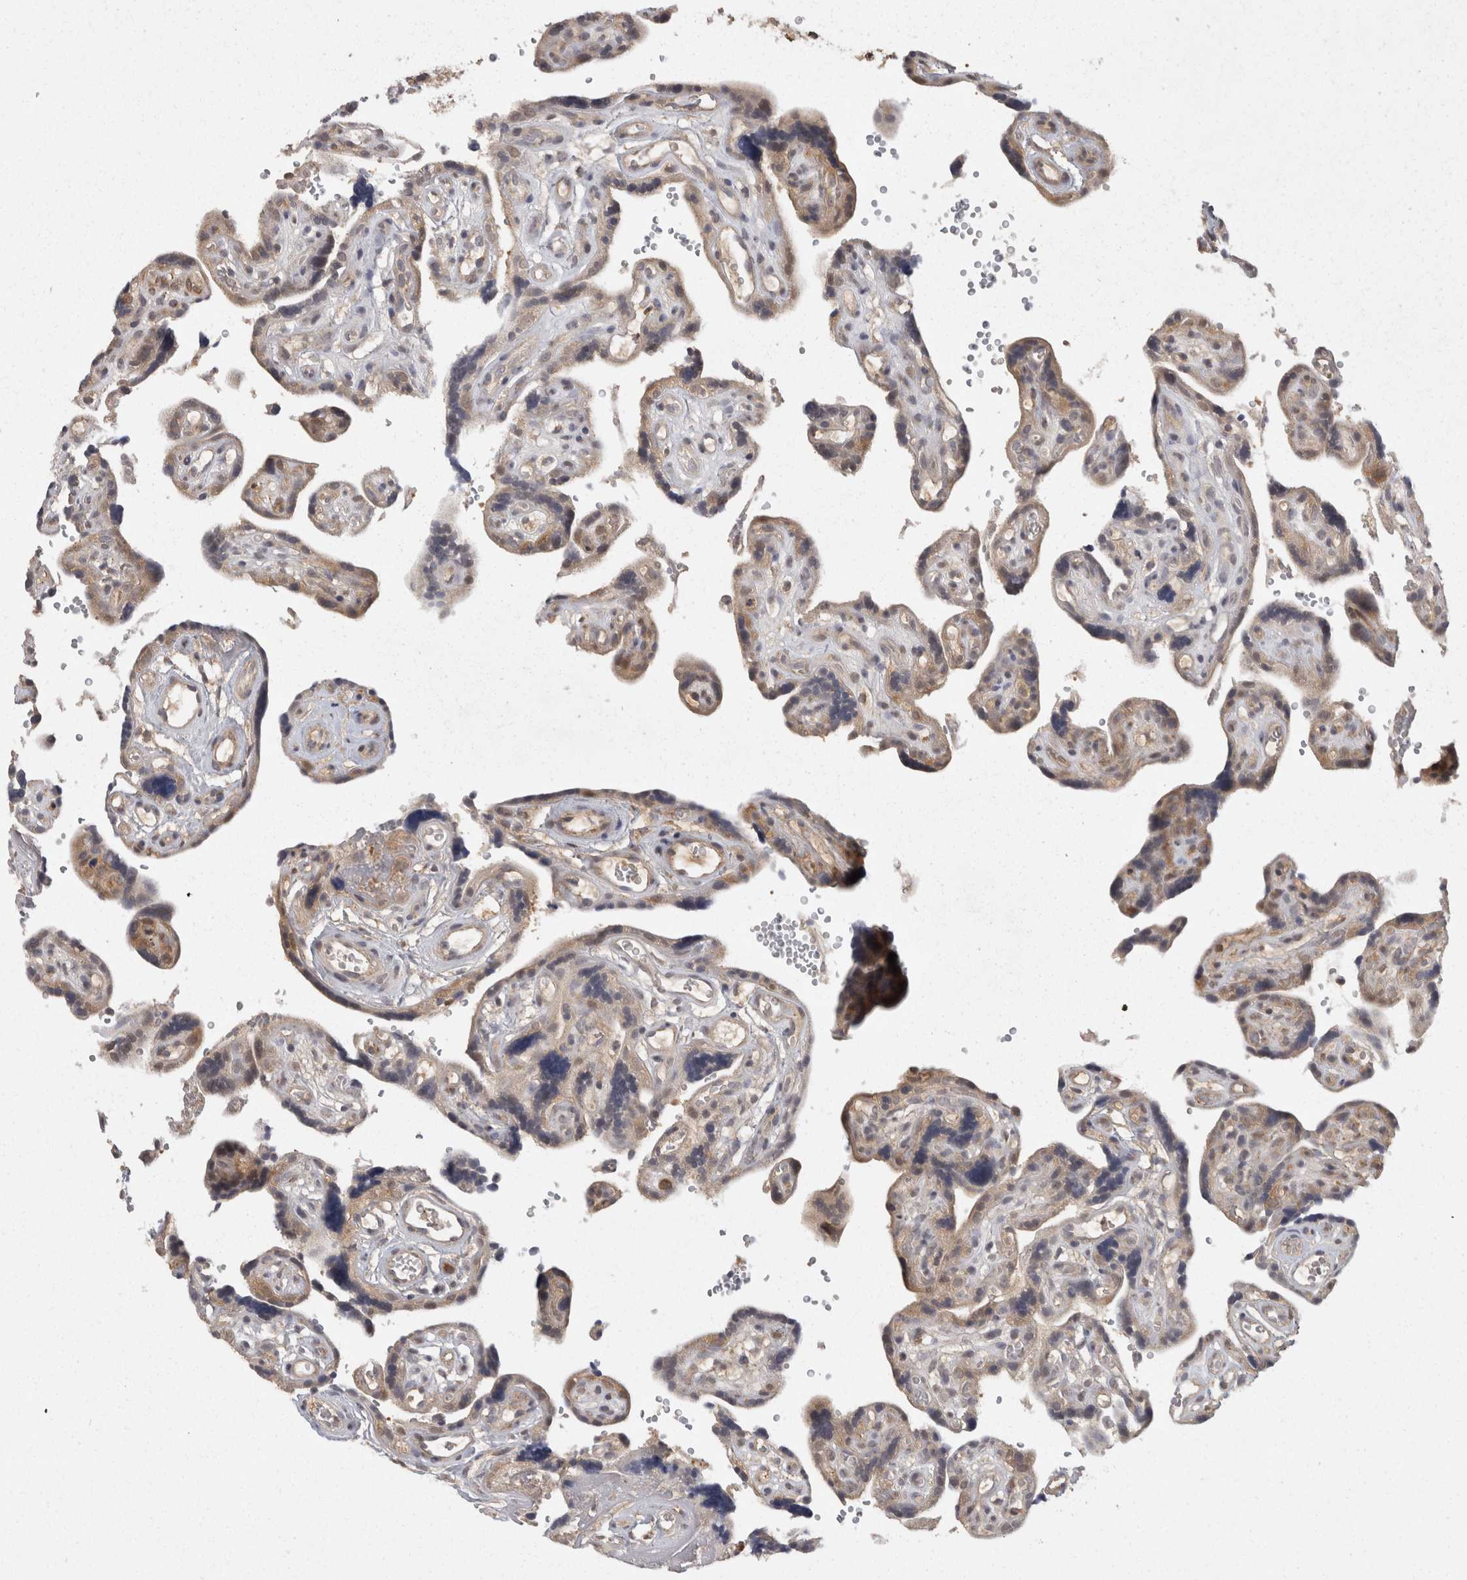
{"staining": {"intensity": "moderate", "quantity": ">75%", "location": "cytoplasmic/membranous"}, "tissue": "placenta", "cell_type": "Decidual cells", "image_type": "normal", "snomed": [{"axis": "morphology", "description": "Normal tissue, NOS"}, {"axis": "topography", "description": "Placenta"}], "caption": "Moderate cytoplasmic/membranous positivity is seen in about >75% of decidual cells in benign placenta. The protein of interest is stained brown, and the nuclei are stained in blue (DAB (3,3'-diaminobenzidine) IHC with brightfield microscopy, high magnification).", "gene": "ACAT2", "patient": {"sex": "female", "age": 30}}